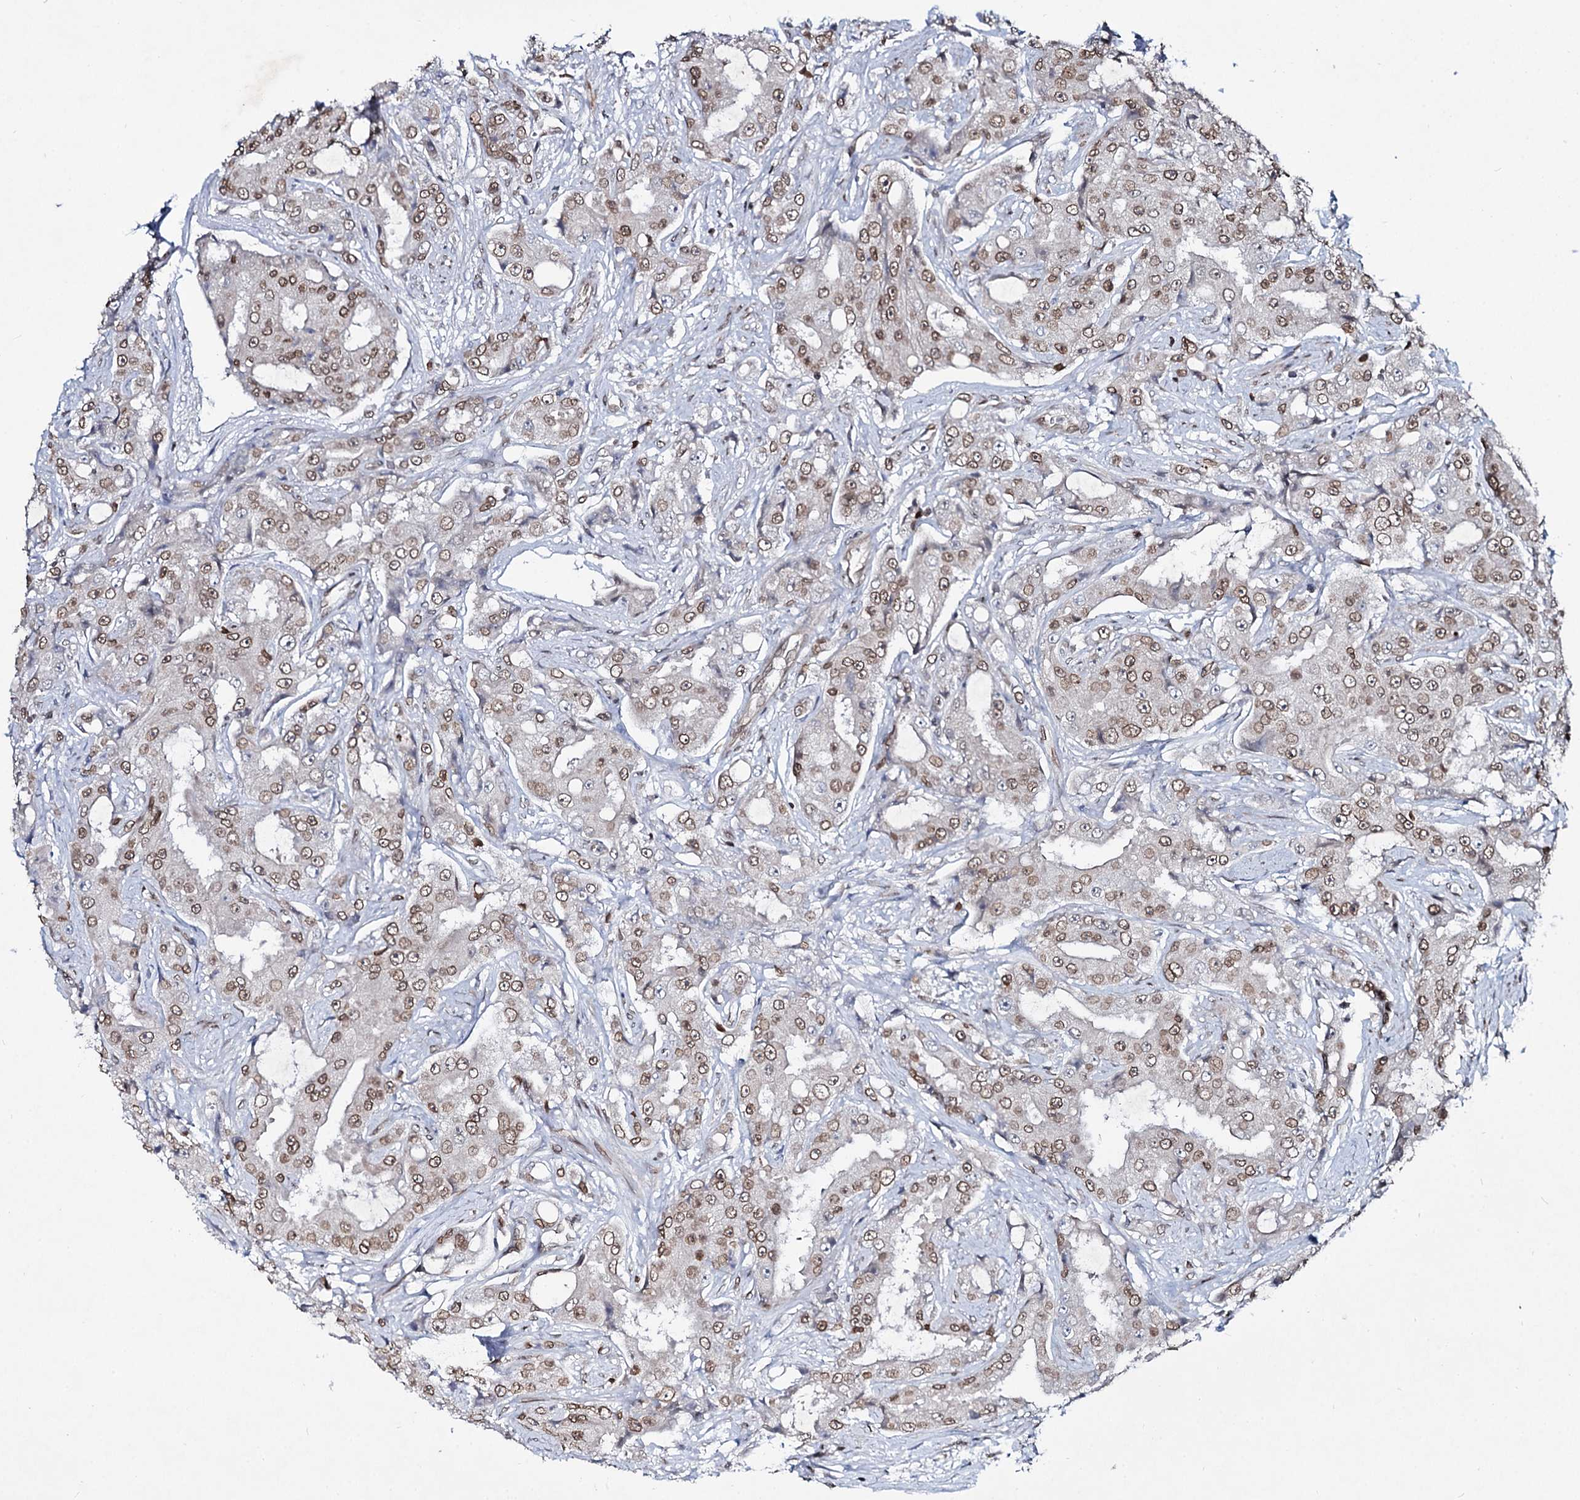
{"staining": {"intensity": "moderate", "quantity": ">75%", "location": "cytoplasmic/membranous,nuclear"}, "tissue": "prostate cancer", "cell_type": "Tumor cells", "image_type": "cancer", "snomed": [{"axis": "morphology", "description": "Adenocarcinoma, High grade"}, {"axis": "topography", "description": "Prostate"}], "caption": "Tumor cells display medium levels of moderate cytoplasmic/membranous and nuclear expression in about >75% of cells in prostate high-grade adenocarcinoma.", "gene": "RNF6", "patient": {"sex": "male", "age": 73}}